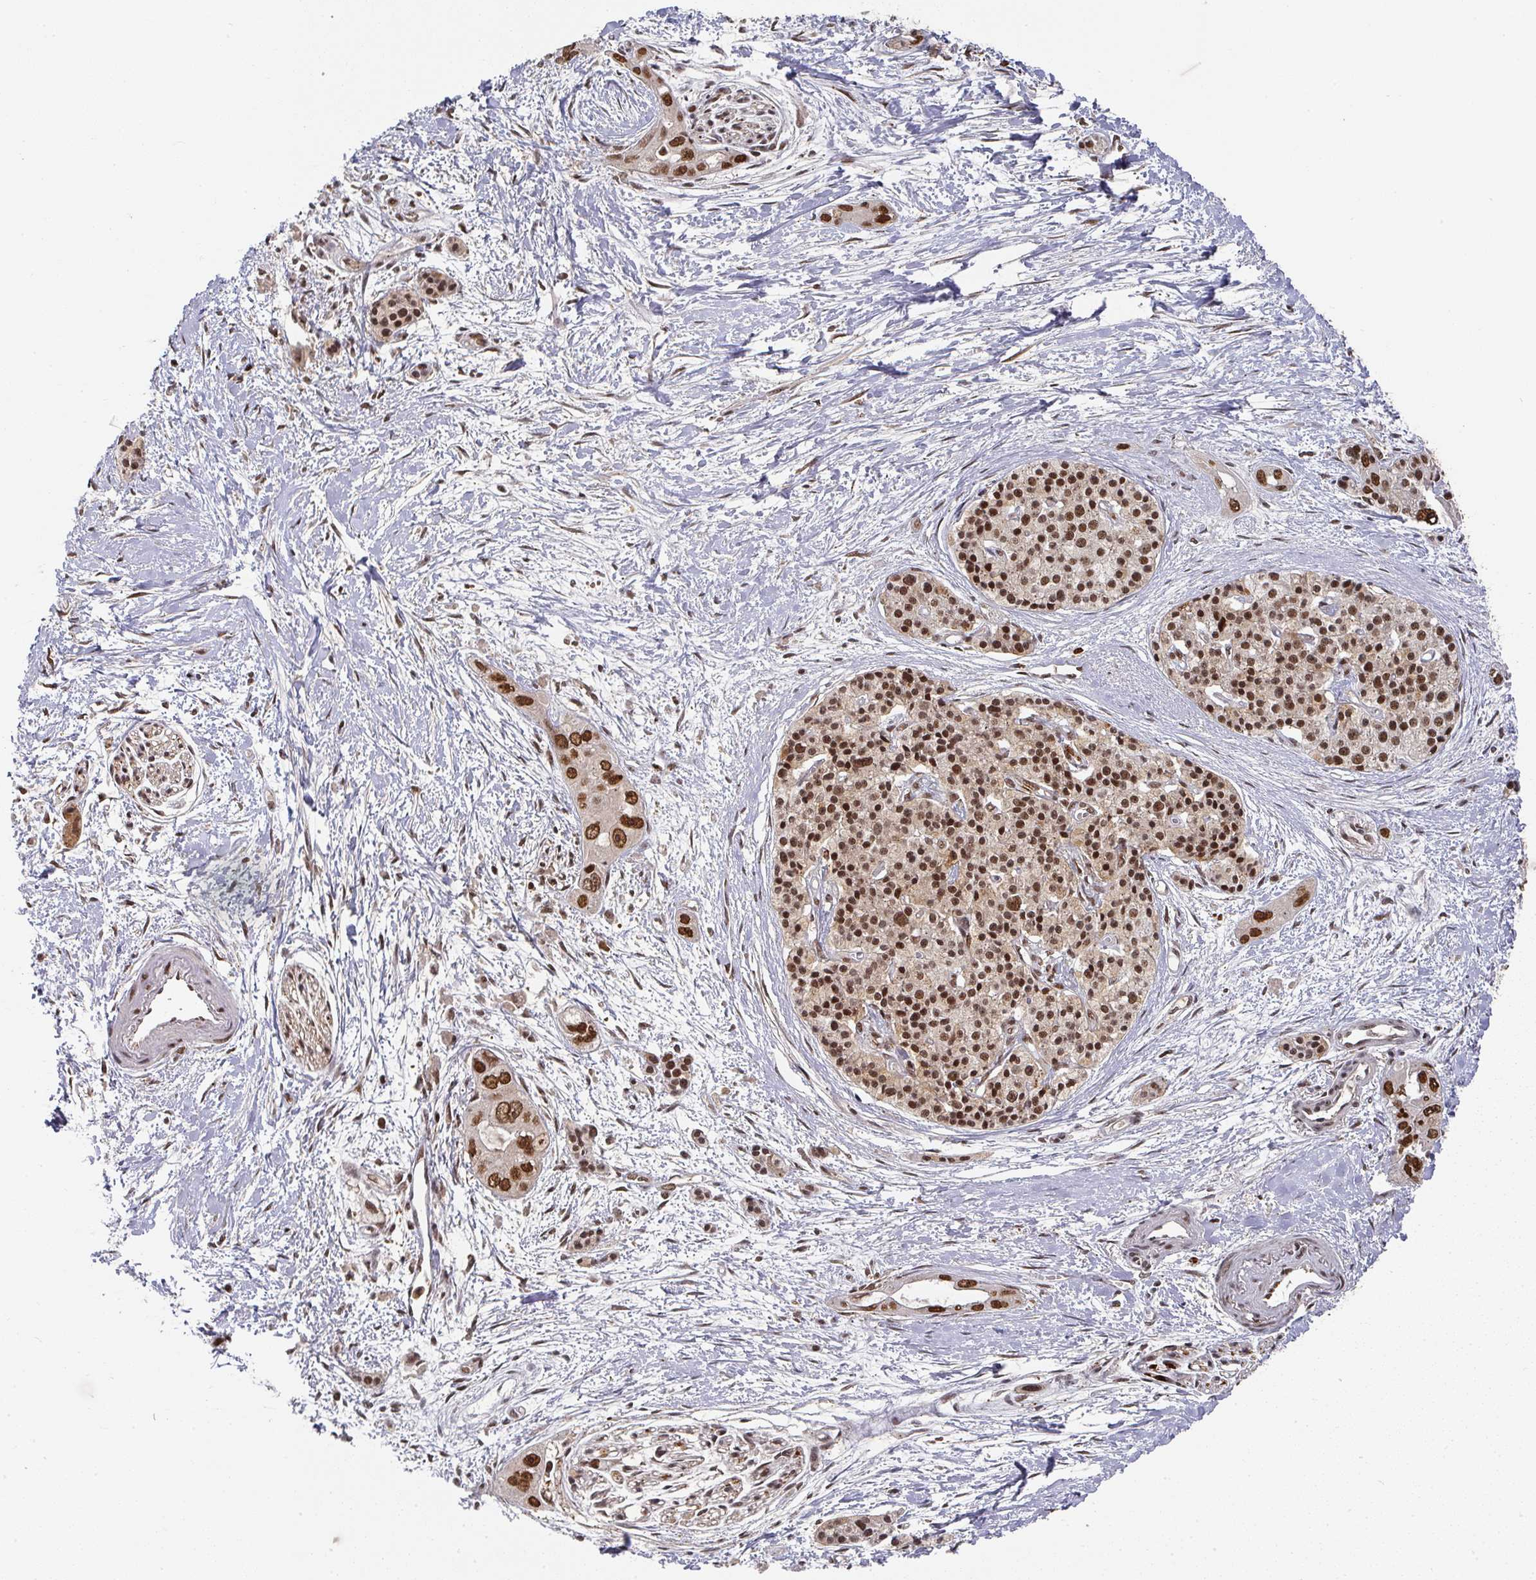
{"staining": {"intensity": "strong", "quantity": ">75%", "location": "nuclear"}, "tissue": "pancreatic cancer", "cell_type": "Tumor cells", "image_type": "cancer", "snomed": [{"axis": "morphology", "description": "Adenocarcinoma, NOS"}, {"axis": "topography", "description": "Pancreas"}], "caption": "Pancreatic cancer stained with a protein marker exhibits strong staining in tumor cells.", "gene": "DIDO1", "patient": {"sex": "female", "age": 50}}